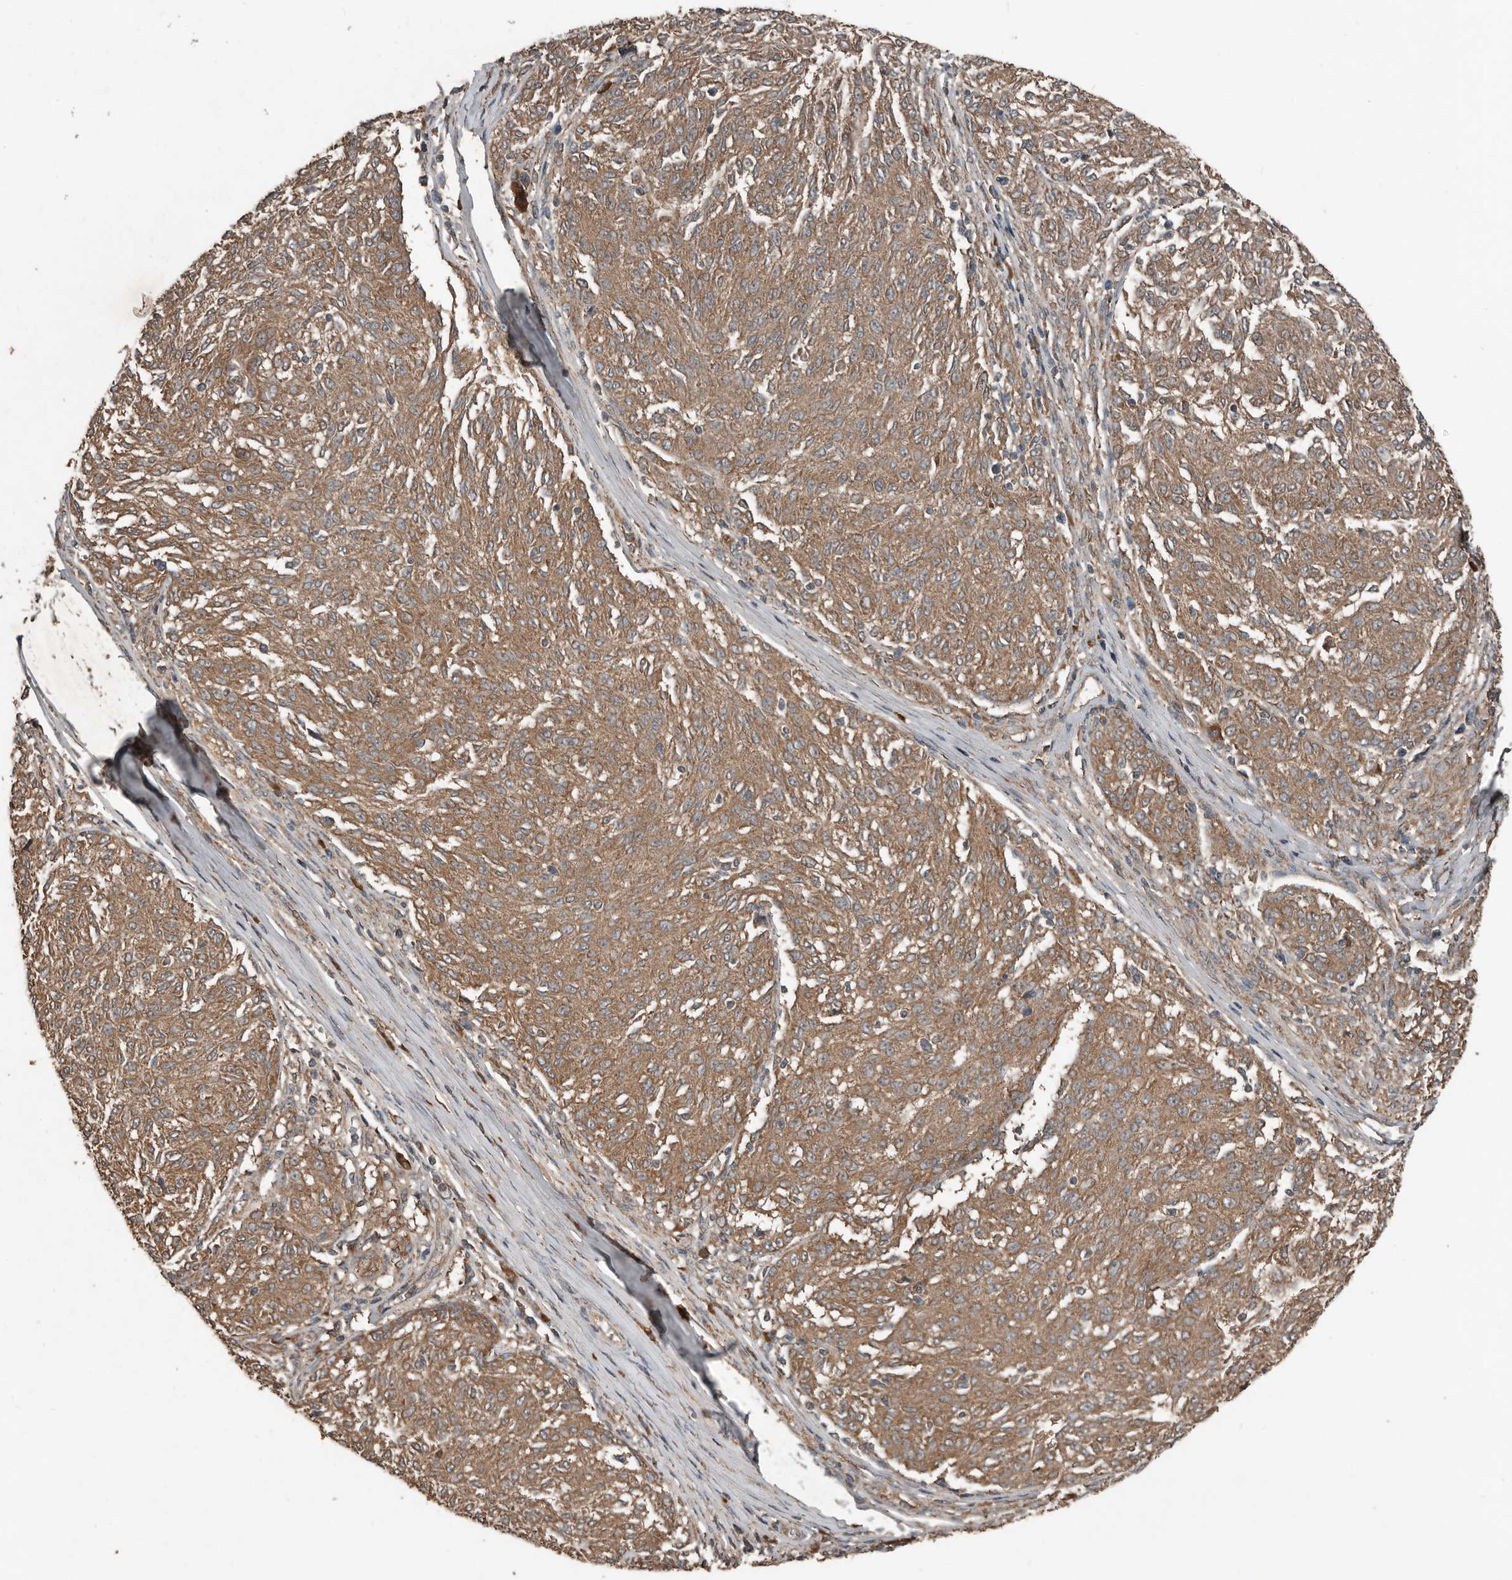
{"staining": {"intensity": "moderate", "quantity": ">75%", "location": "cytoplasmic/membranous"}, "tissue": "melanoma", "cell_type": "Tumor cells", "image_type": "cancer", "snomed": [{"axis": "morphology", "description": "Malignant melanoma, NOS"}, {"axis": "topography", "description": "Skin"}], "caption": "The image reveals immunohistochemical staining of malignant melanoma. There is moderate cytoplasmic/membranous expression is identified in approximately >75% of tumor cells.", "gene": "RNF207", "patient": {"sex": "female", "age": 72}}